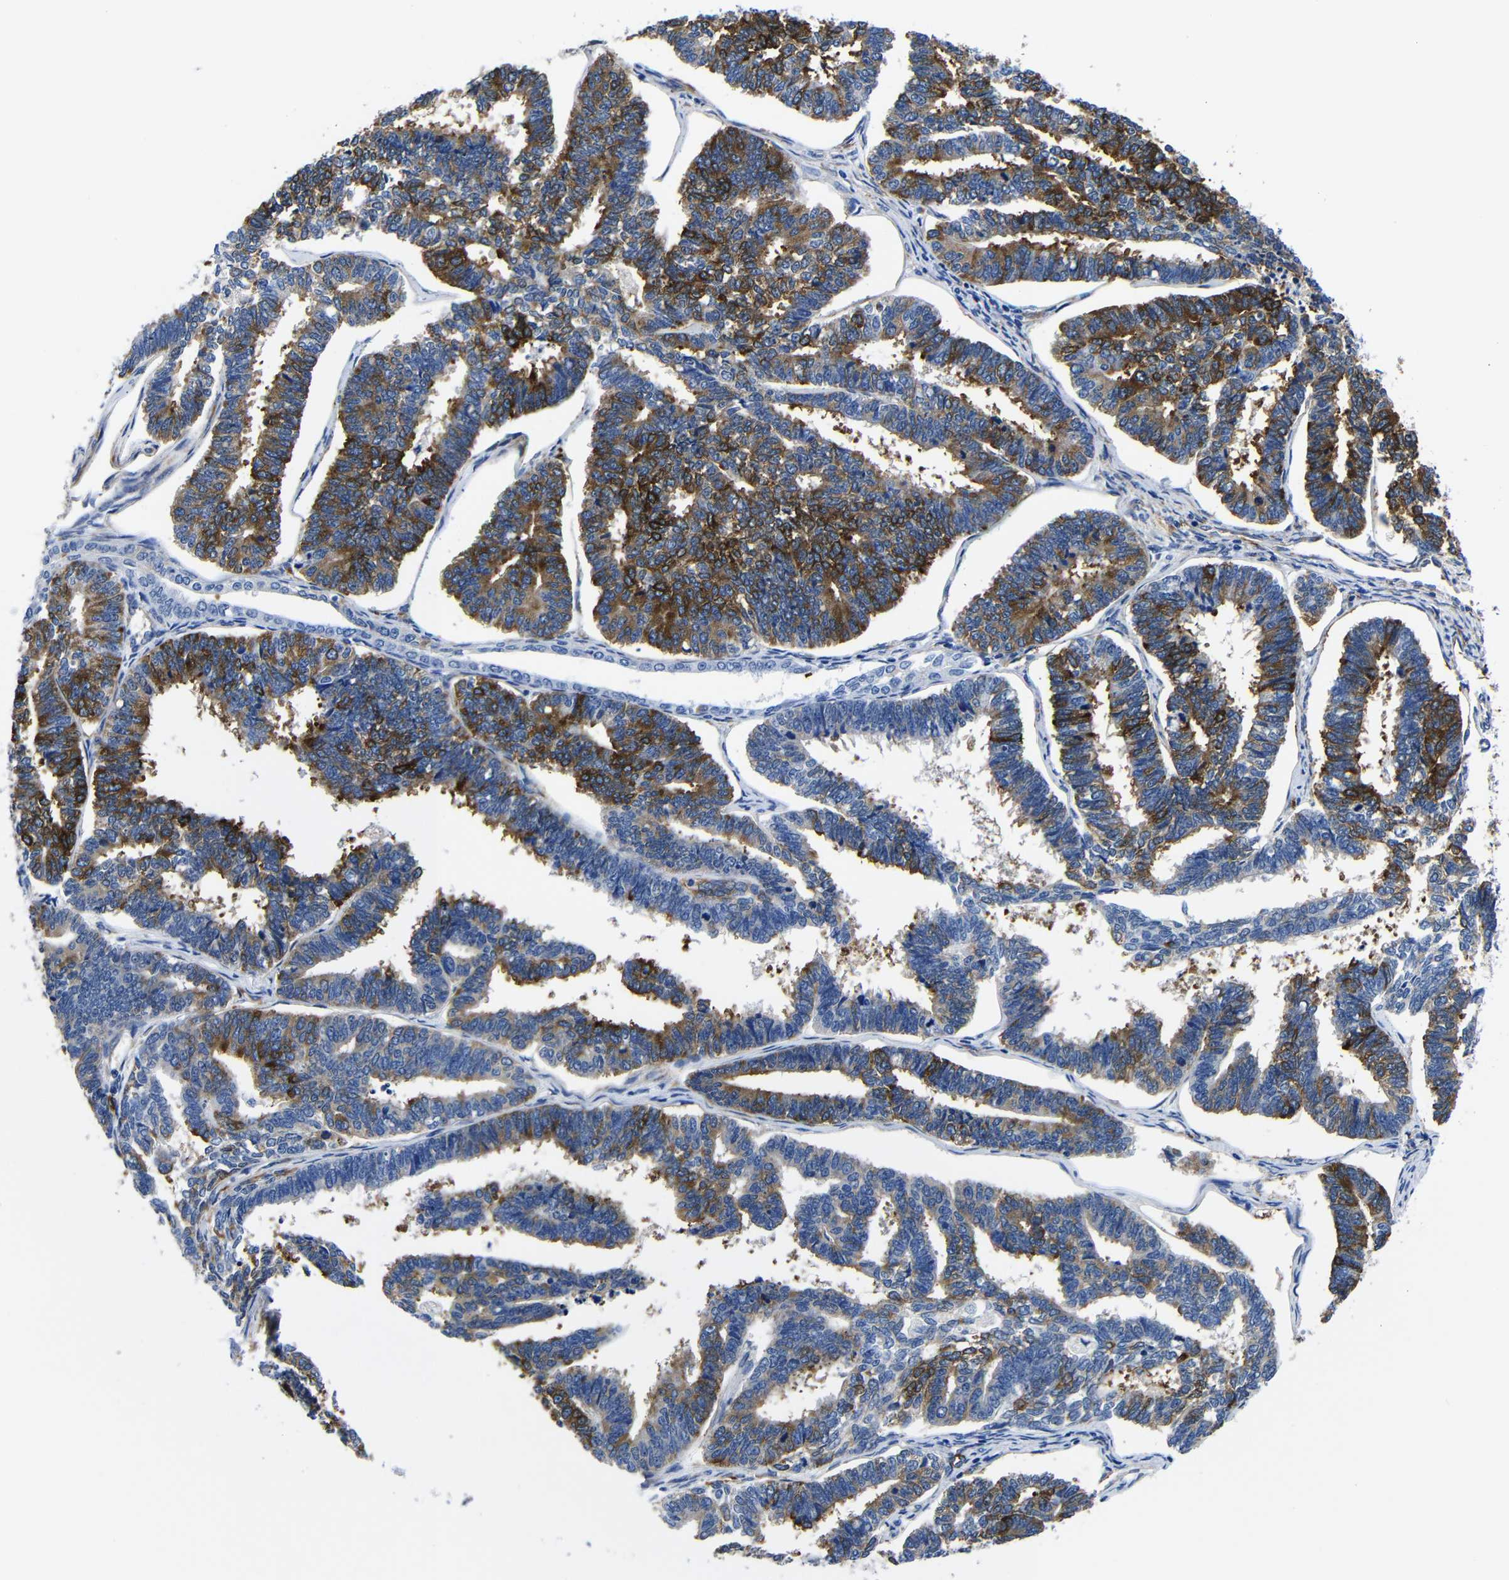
{"staining": {"intensity": "moderate", "quantity": "25%-75%", "location": "cytoplasmic/membranous"}, "tissue": "endometrial cancer", "cell_type": "Tumor cells", "image_type": "cancer", "snomed": [{"axis": "morphology", "description": "Adenocarcinoma, NOS"}, {"axis": "topography", "description": "Endometrium"}], "caption": "An immunohistochemistry image of neoplastic tissue is shown. Protein staining in brown shows moderate cytoplasmic/membranous positivity in endometrial cancer within tumor cells. (DAB (3,3'-diaminobenzidine) = brown stain, brightfield microscopy at high magnification).", "gene": "LRIG1", "patient": {"sex": "female", "age": 70}}